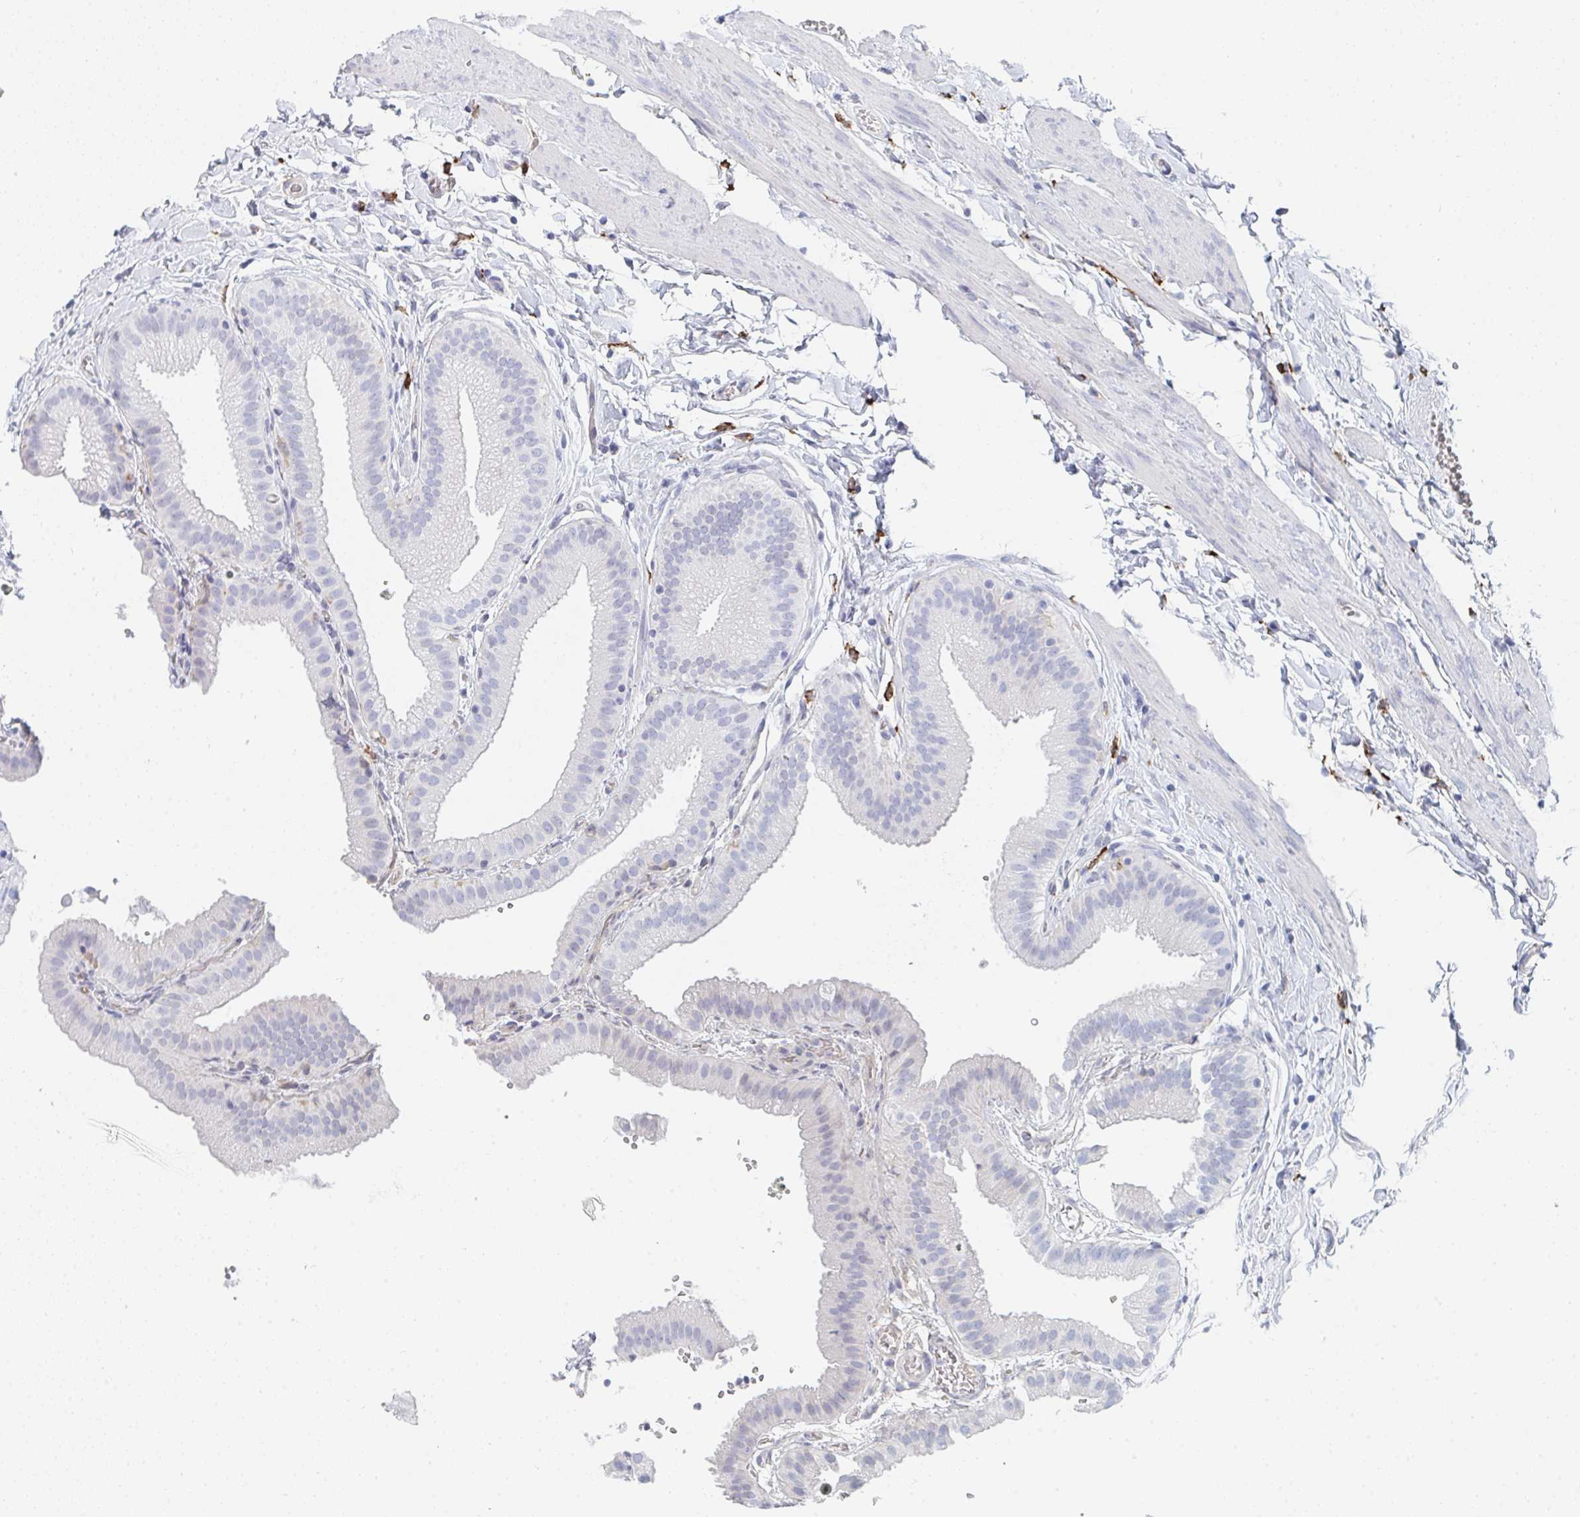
{"staining": {"intensity": "negative", "quantity": "none", "location": "none"}, "tissue": "gallbladder", "cell_type": "Glandular cells", "image_type": "normal", "snomed": [{"axis": "morphology", "description": "Normal tissue, NOS"}, {"axis": "topography", "description": "Gallbladder"}], "caption": "Protein analysis of benign gallbladder demonstrates no significant staining in glandular cells.", "gene": "DAB2", "patient": {"sex": "female", "age": 63}}